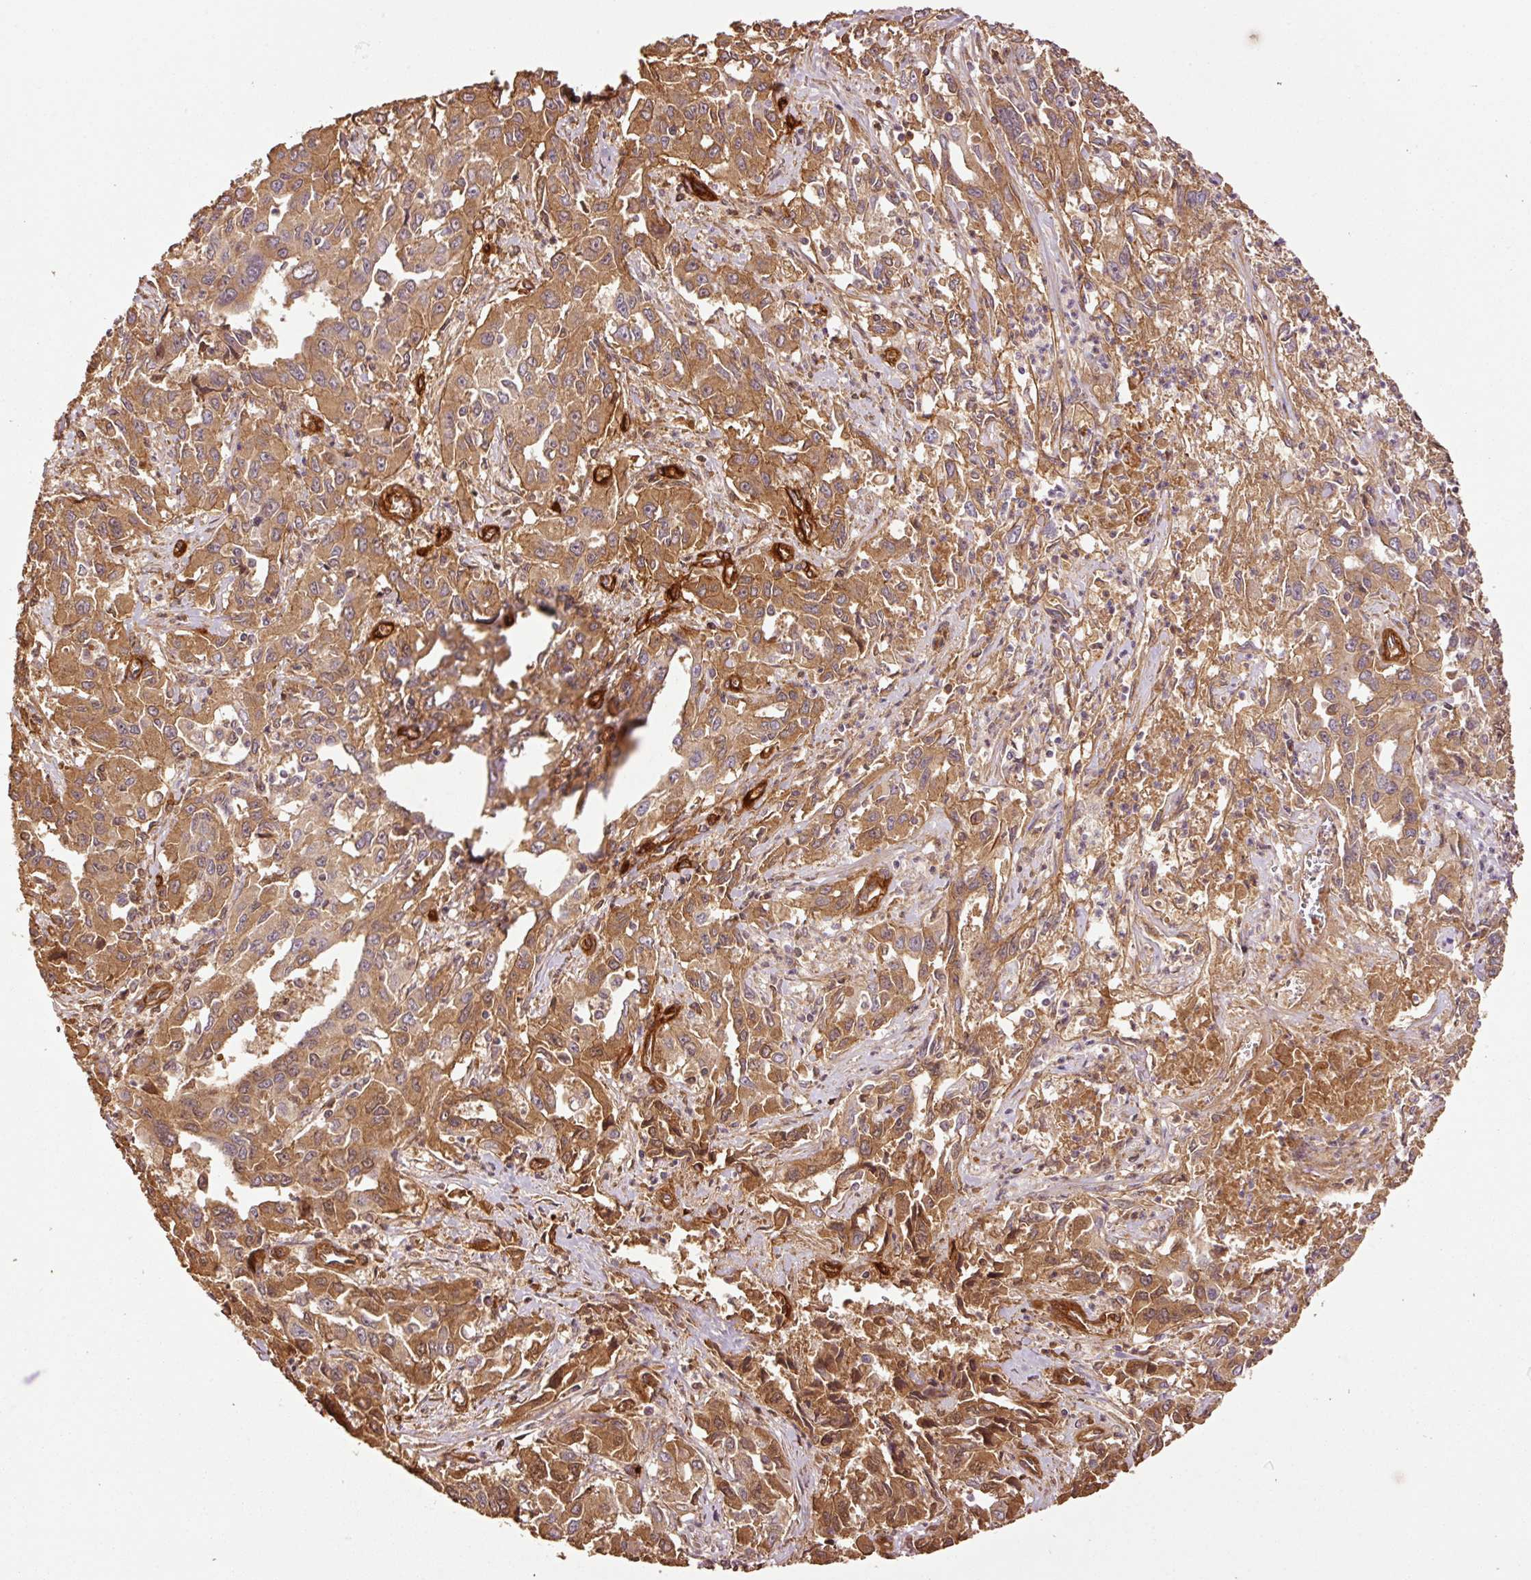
{"staining": {"intensity": "moderate", "quantity": ">75%", "location": "cytoplasmic/membranous,nuclear"}, "tissue": "liver cancer", "cell_type": "Tumor cells", "image_type": "cancer", "snomed": [{"axis": "morphology", "description": "Carcinoma, Hepatocellular, NOS"}, {"axis": "topography", "description": "Liver"}], "caption": "DAB (3,3'-diaminobenzidine) immunohistochemical staining of human liver cancer reveals moderate cytoplasmic/membranous and nuclear protein positivity in about >75% of tumor cells. (DAB (3,3'-diaminobenzidine) IHC, brown staining for protein, blue staining for nuclei).", "gene": "NID2", "patient": {"sex": "male", "age": 63}}